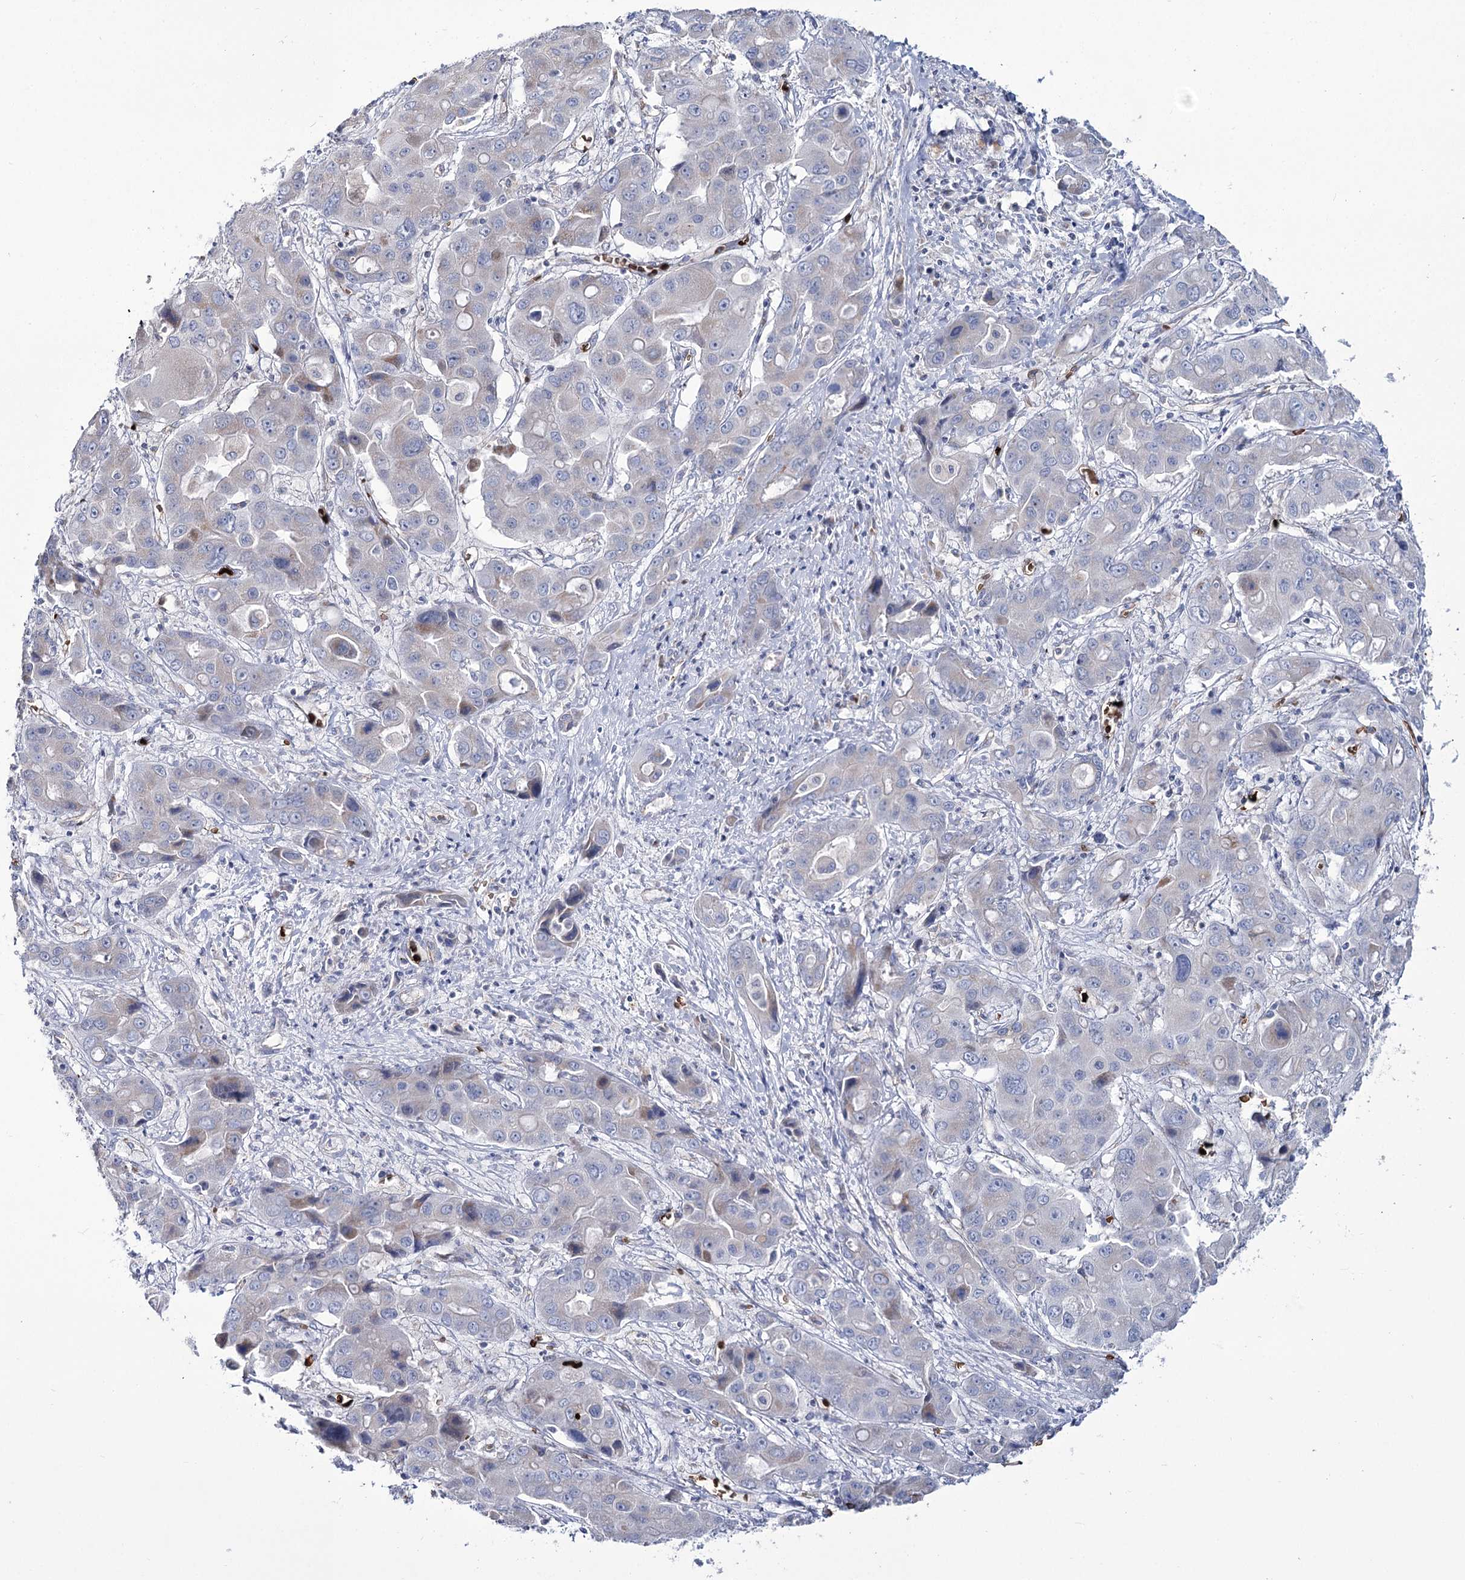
{"staining": {"intensity": "negative", "quantity": "none", "location": "none"}, "tissue": "liver cancer", "cell_type": "Tumor cells", "image_type": "cancer", "snomed": [{"axis": "morphology", "description": "Cholangiocarcinoma"}, {"axis": "topography", "description": "Liver"}], "caption": "Liver cancer (cholangiocarcinoma) stained for a protein using IHC exhibits no expression tumor cells.", "gene": "GBF1", "patient": {"sex": "male", "age": 67}}